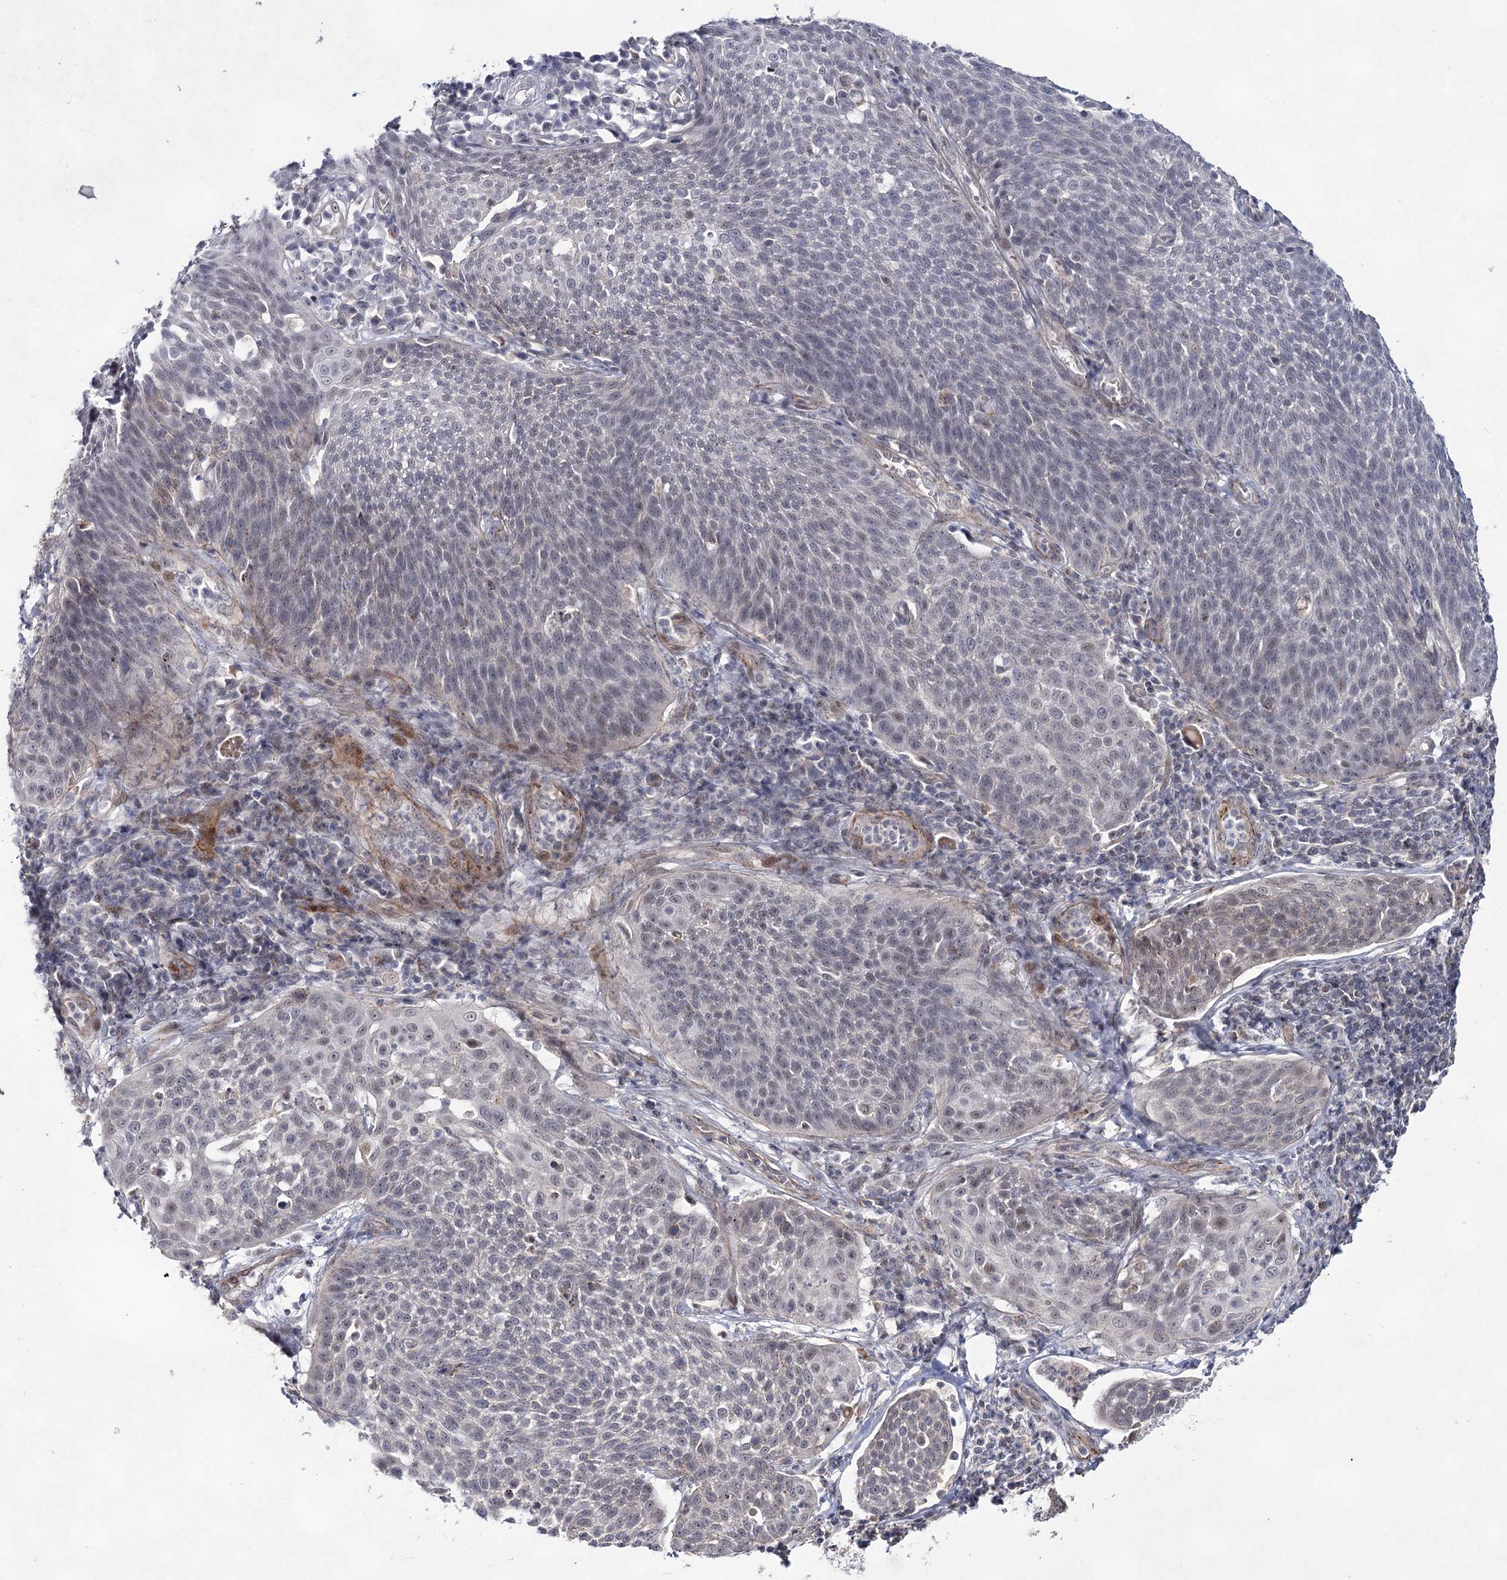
{"staining": {"intensity": "negative", "quantity": "none", "location": "none"}, "tissue": "cervical cancer", "cell_type": "Tumor cells", "image_type": "cancer", "snomed": [{"axis": "morphology", "description": "Squamous cell carcinoma, NOS"}, {"axis": "topography", "description": "Cervix"}], "caption": "Immunohistochemistry (IHC) micrograph of neoplastic tissue: human cervical squamous cell carcinoma stained with DAB (3,3'-diaminobenzidine) demonstrates no significant protein positivity in tumor cells. Nuclei are stained in blue.", "gene": "ATL2", "patient": {"sex": "female", "age": 34}}